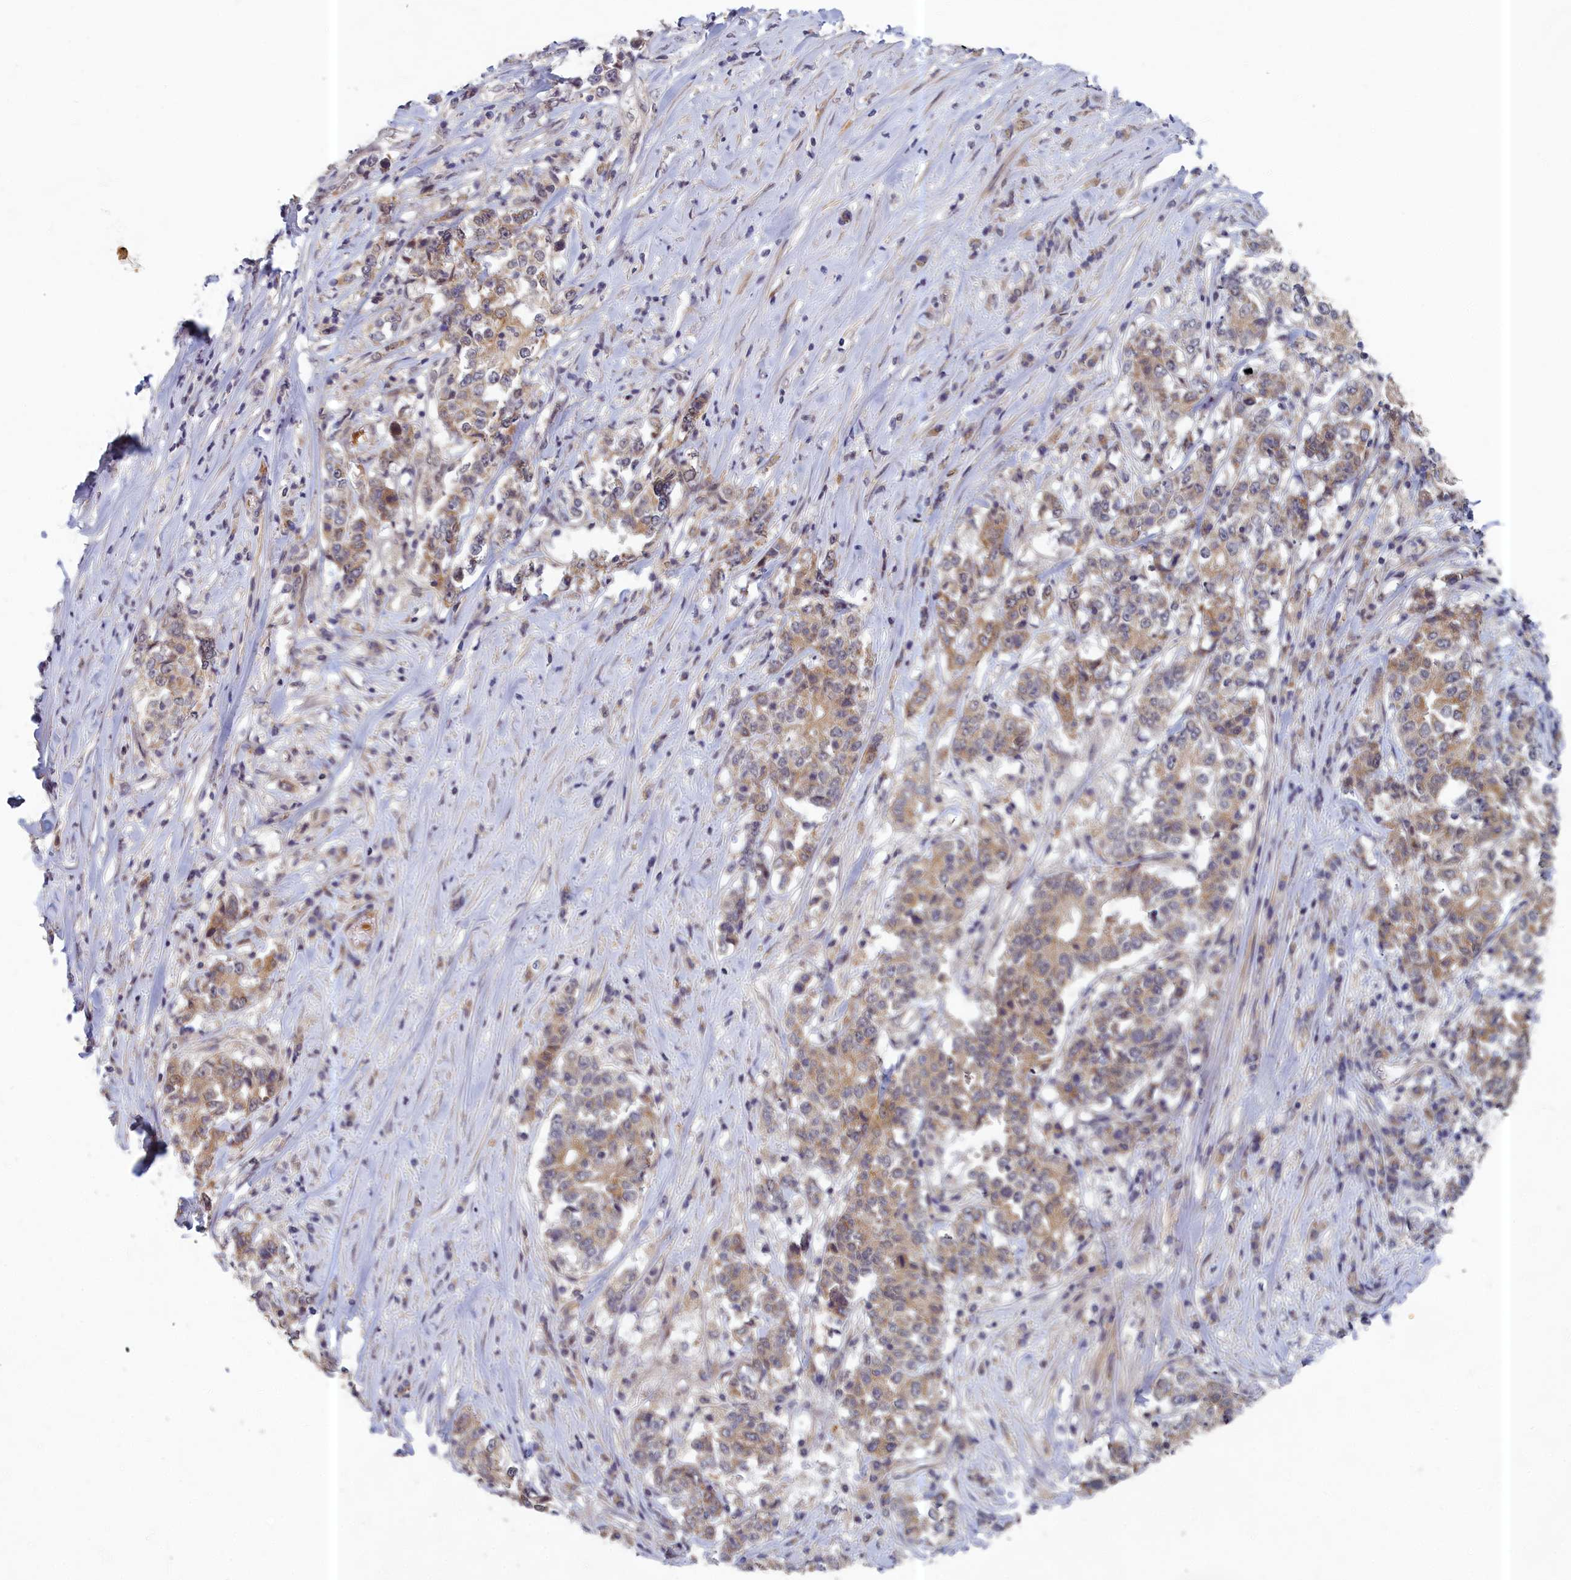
{"staining": {"intensity": "weak", "quantity": "25%-75%", "location": "cytoplasmic/membranous"}, "tissue": "stomach cancer", "cell_type": "Tumor cells", "image_type": "cancer", "snomed": [{"axis": "morphology", "description": "Adenocarcinoma, NOS"}, {"axis": "topography", "description": "Stomach"}], "caption": "About 25%-75% of tumor cells in adenocarcinoma (stomach) display weak cytoplasmic/membranous protein positivity as visualized by brown immunohistochemical staining.", "gene": "EARS2", "patient": {"sex": "male", "age": 59}}